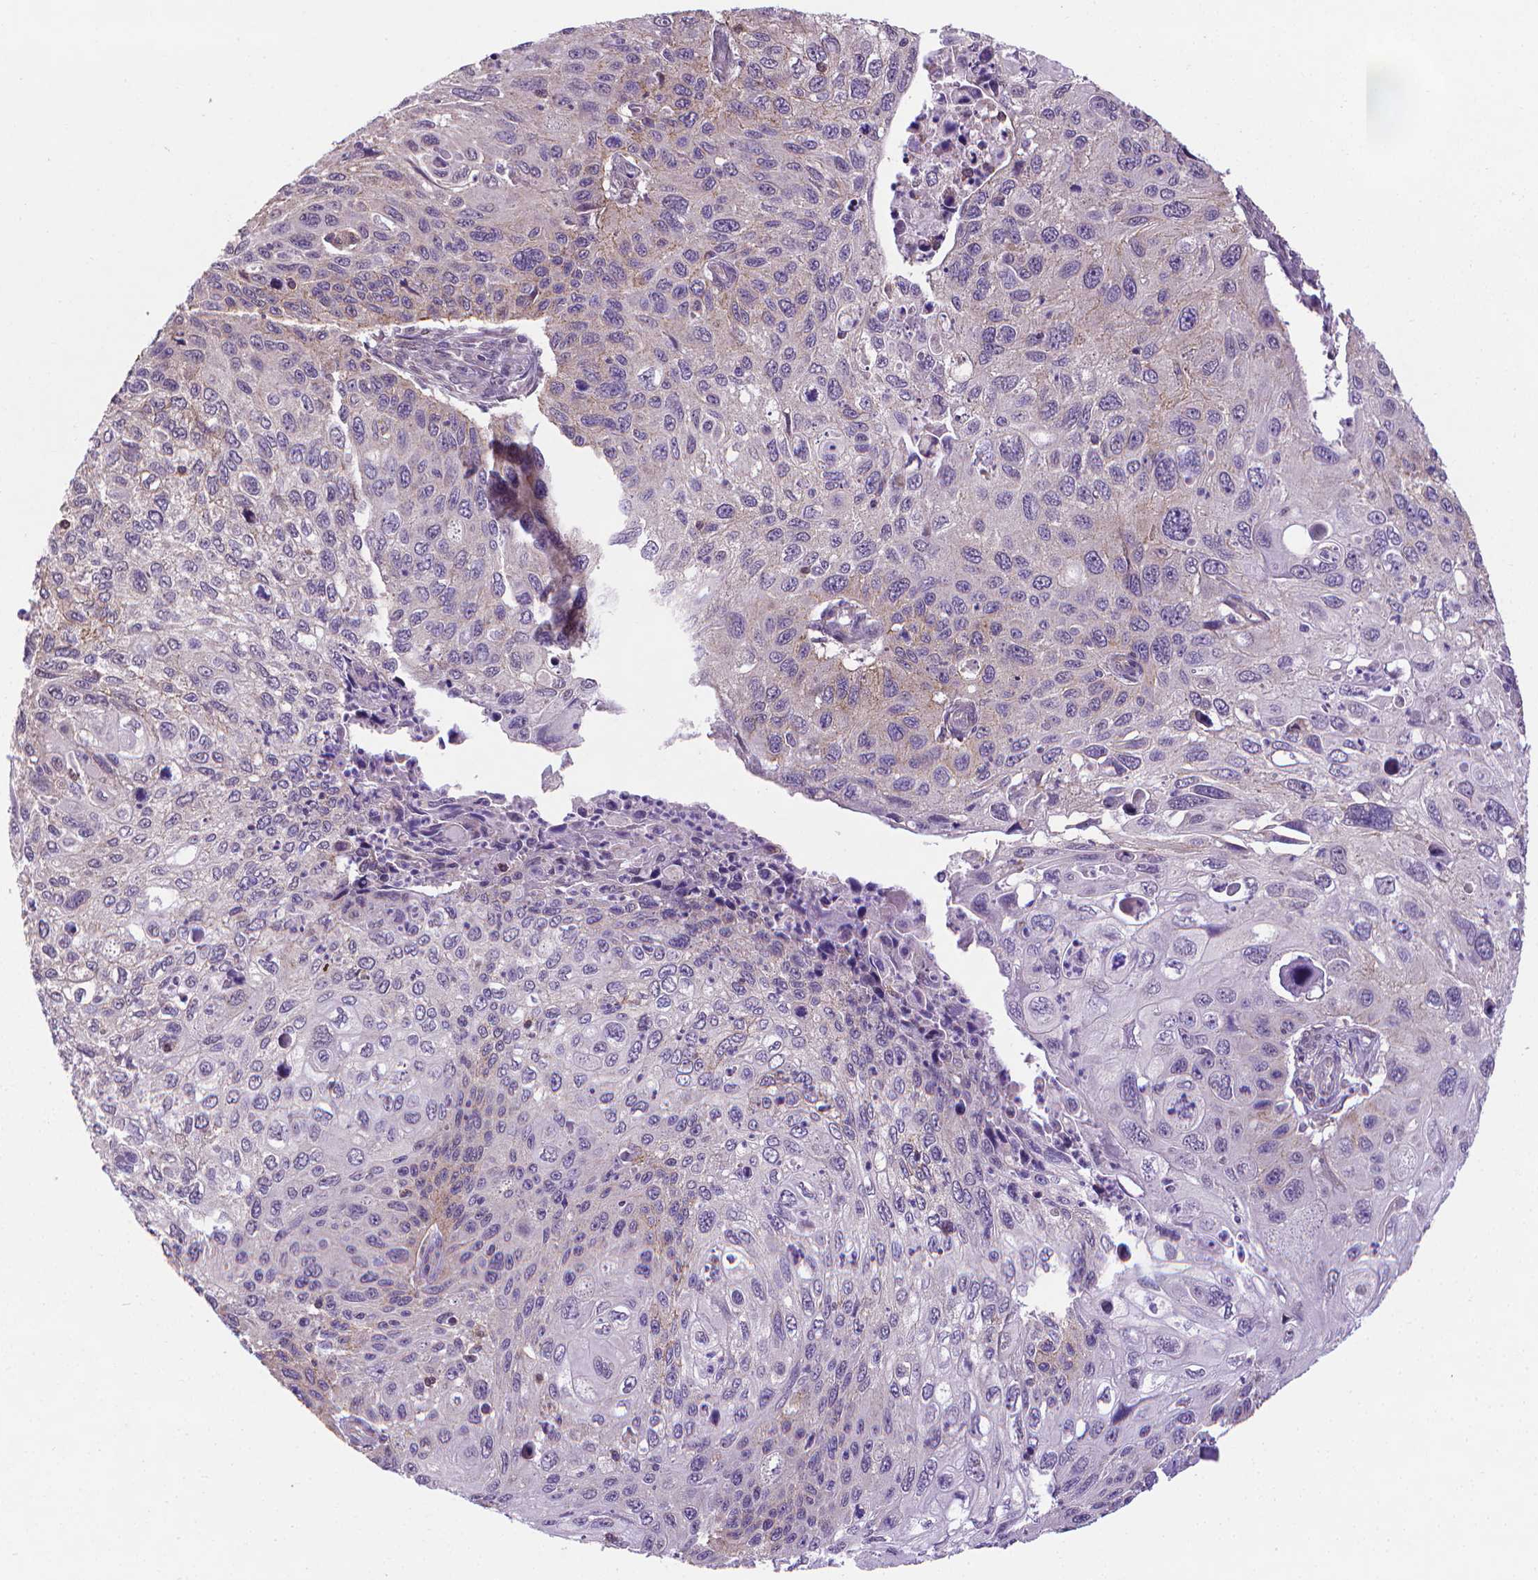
{"staining": {"intensity": "negative", "quantity": "none", "location": "none"}, "tissue": "cervical cancer", "cell_type": "Tumor cells", "image_type": "cancer", "snomed": [{"axis": "morphology", "description": "Squamous cell carcinoma, NOS"}, {"axis": "topography", "description": "Cervix"}], "caption": "Tumor cells show no significant protein positivity in squamous cell carcinoma (cervical).", "gene": "GPR63", "patient": {"sex": "female", "age": 70}}